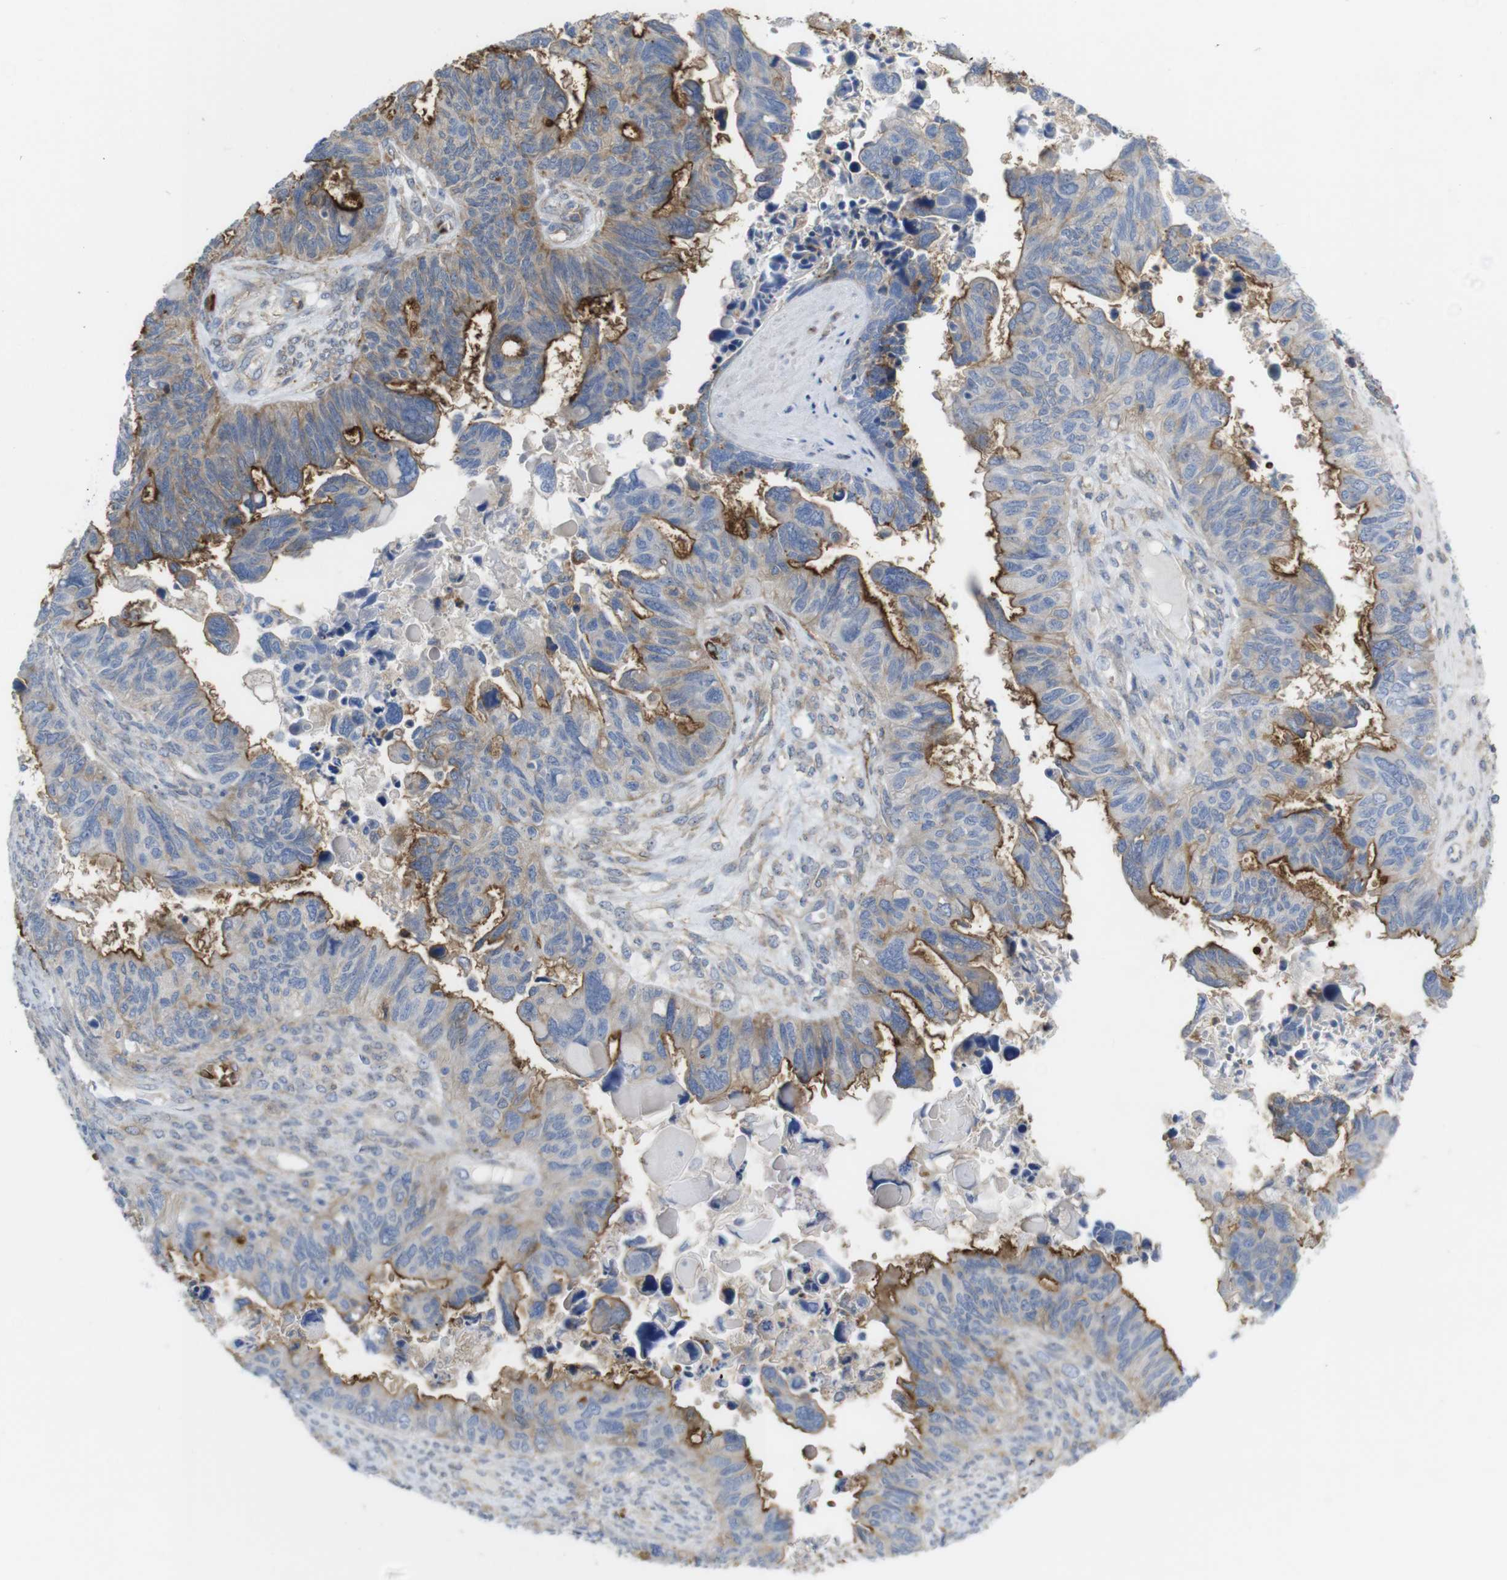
{"staining": {"intensity": "moderate", "quantity": "25%-75%", "location": "cytoplasmic/membranous"}, "tissue": "ovarian cancer", "cell_type": "Tumor cells", "image_type": "cancer", "snomed": [{"axis": "morphology", "description": "Cystadenocarcinoma, serous, NOS"}, {"axis": "topography", "description": "Ovary"}], "caption": "Ovarian cancer (serous cystadenocarcinoma) stained for a protein (brown) demonstrates moderate cytoplasmic/membranous positive expression in approximately 25%-75% of tumor cells.", "gene": "CYBRD1", "patient": {"sex": "female", "age": 79}}